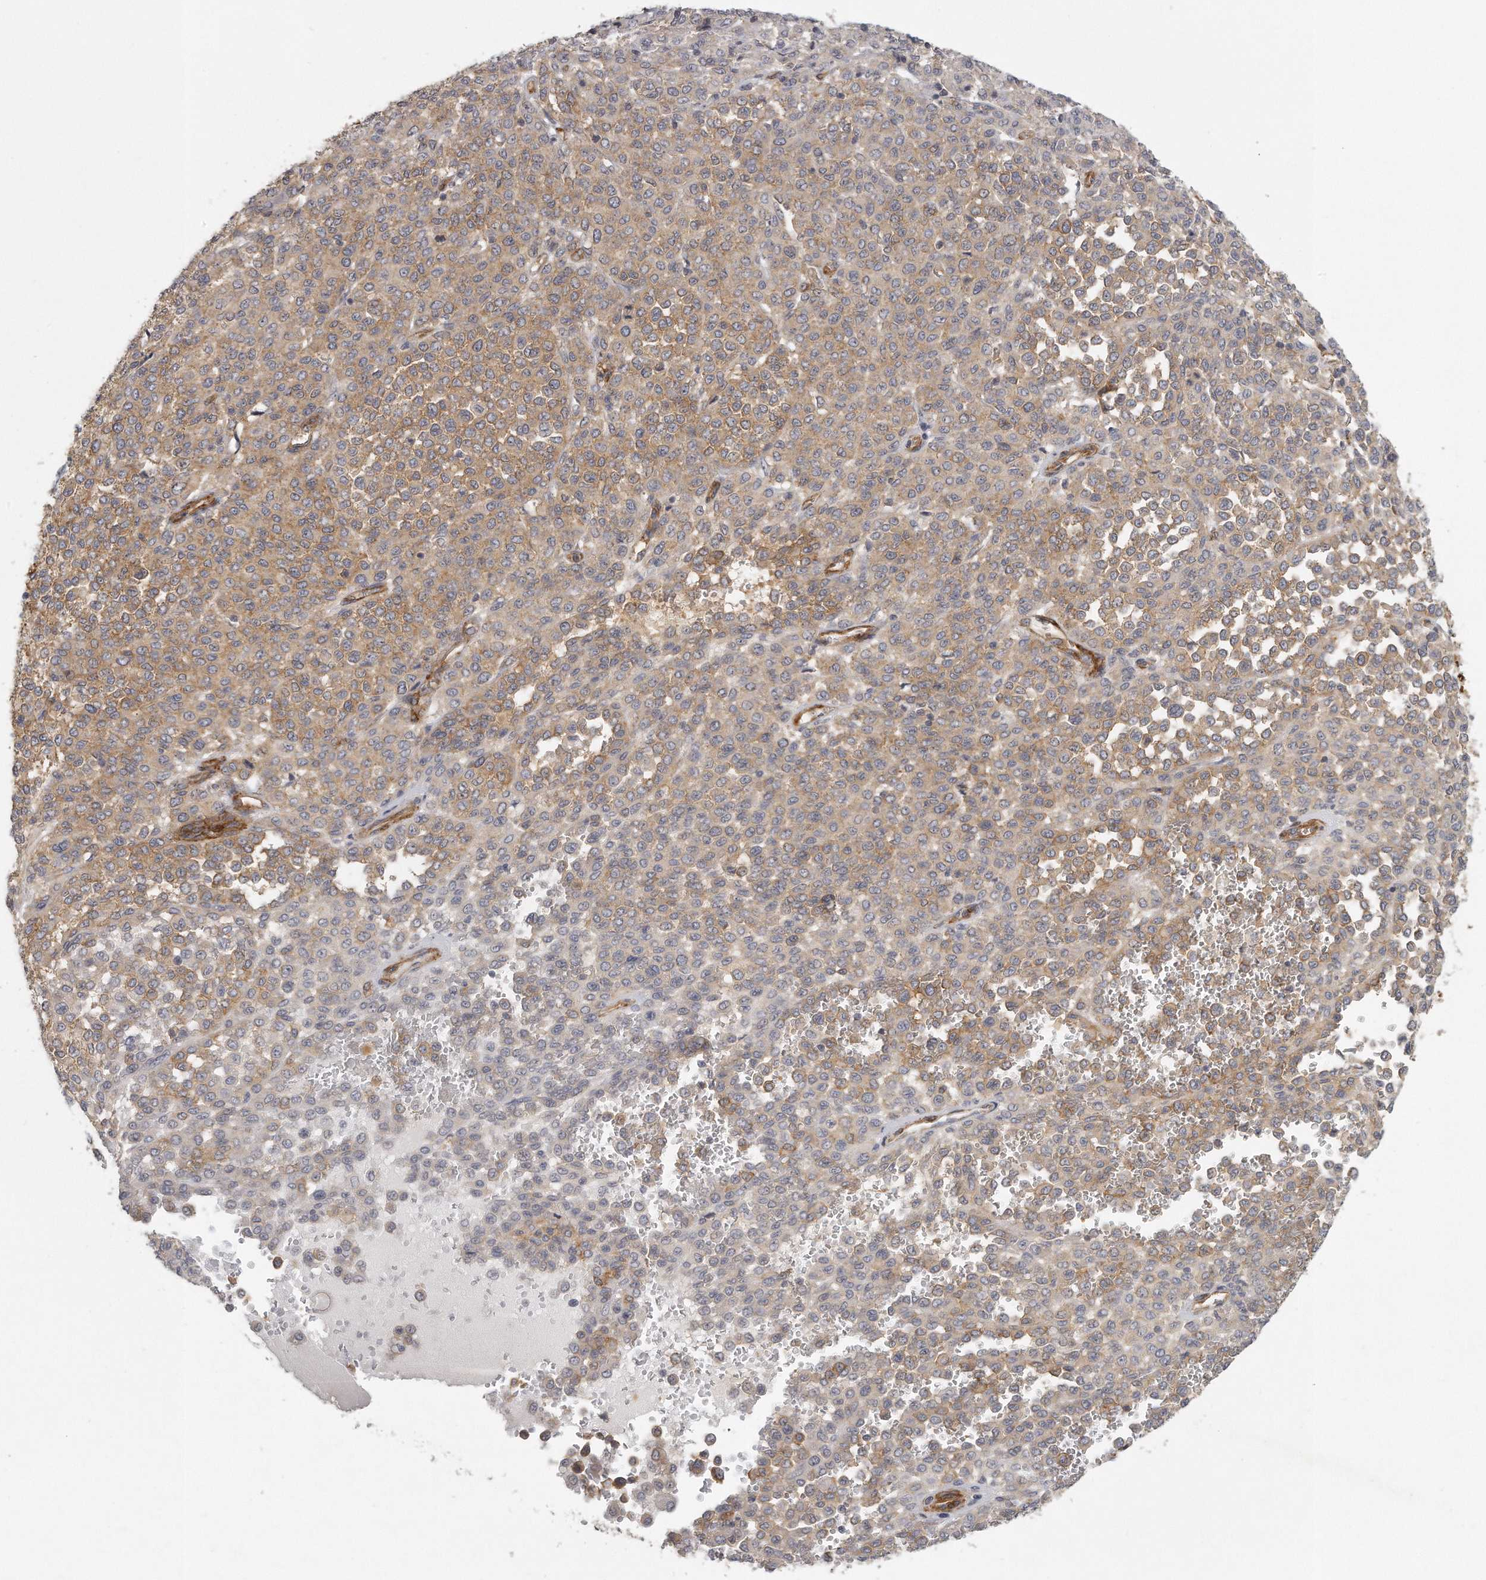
{"staining": {"intensity": "moderate", "quantity": "25%-75%", "location": "cytoplasmic/membranous"}, "tissue": "melanoma", "cell_type": "Tumor cells", "image_type": "cancer", "snomed": [{"axis": "morphology", "description": "Malignant melanoma, Metastatic site"}, {"axis": "topography", "description": "Pancreas"}], "caption": "High-power microscopy captured an IHC image of melanoma, revealing moderate cytoplasmic/membranous expression in approximately 25%-75% of tumor cells.", "gene": "MTERF4", "patient": {"sex": "female", "age": 30}}